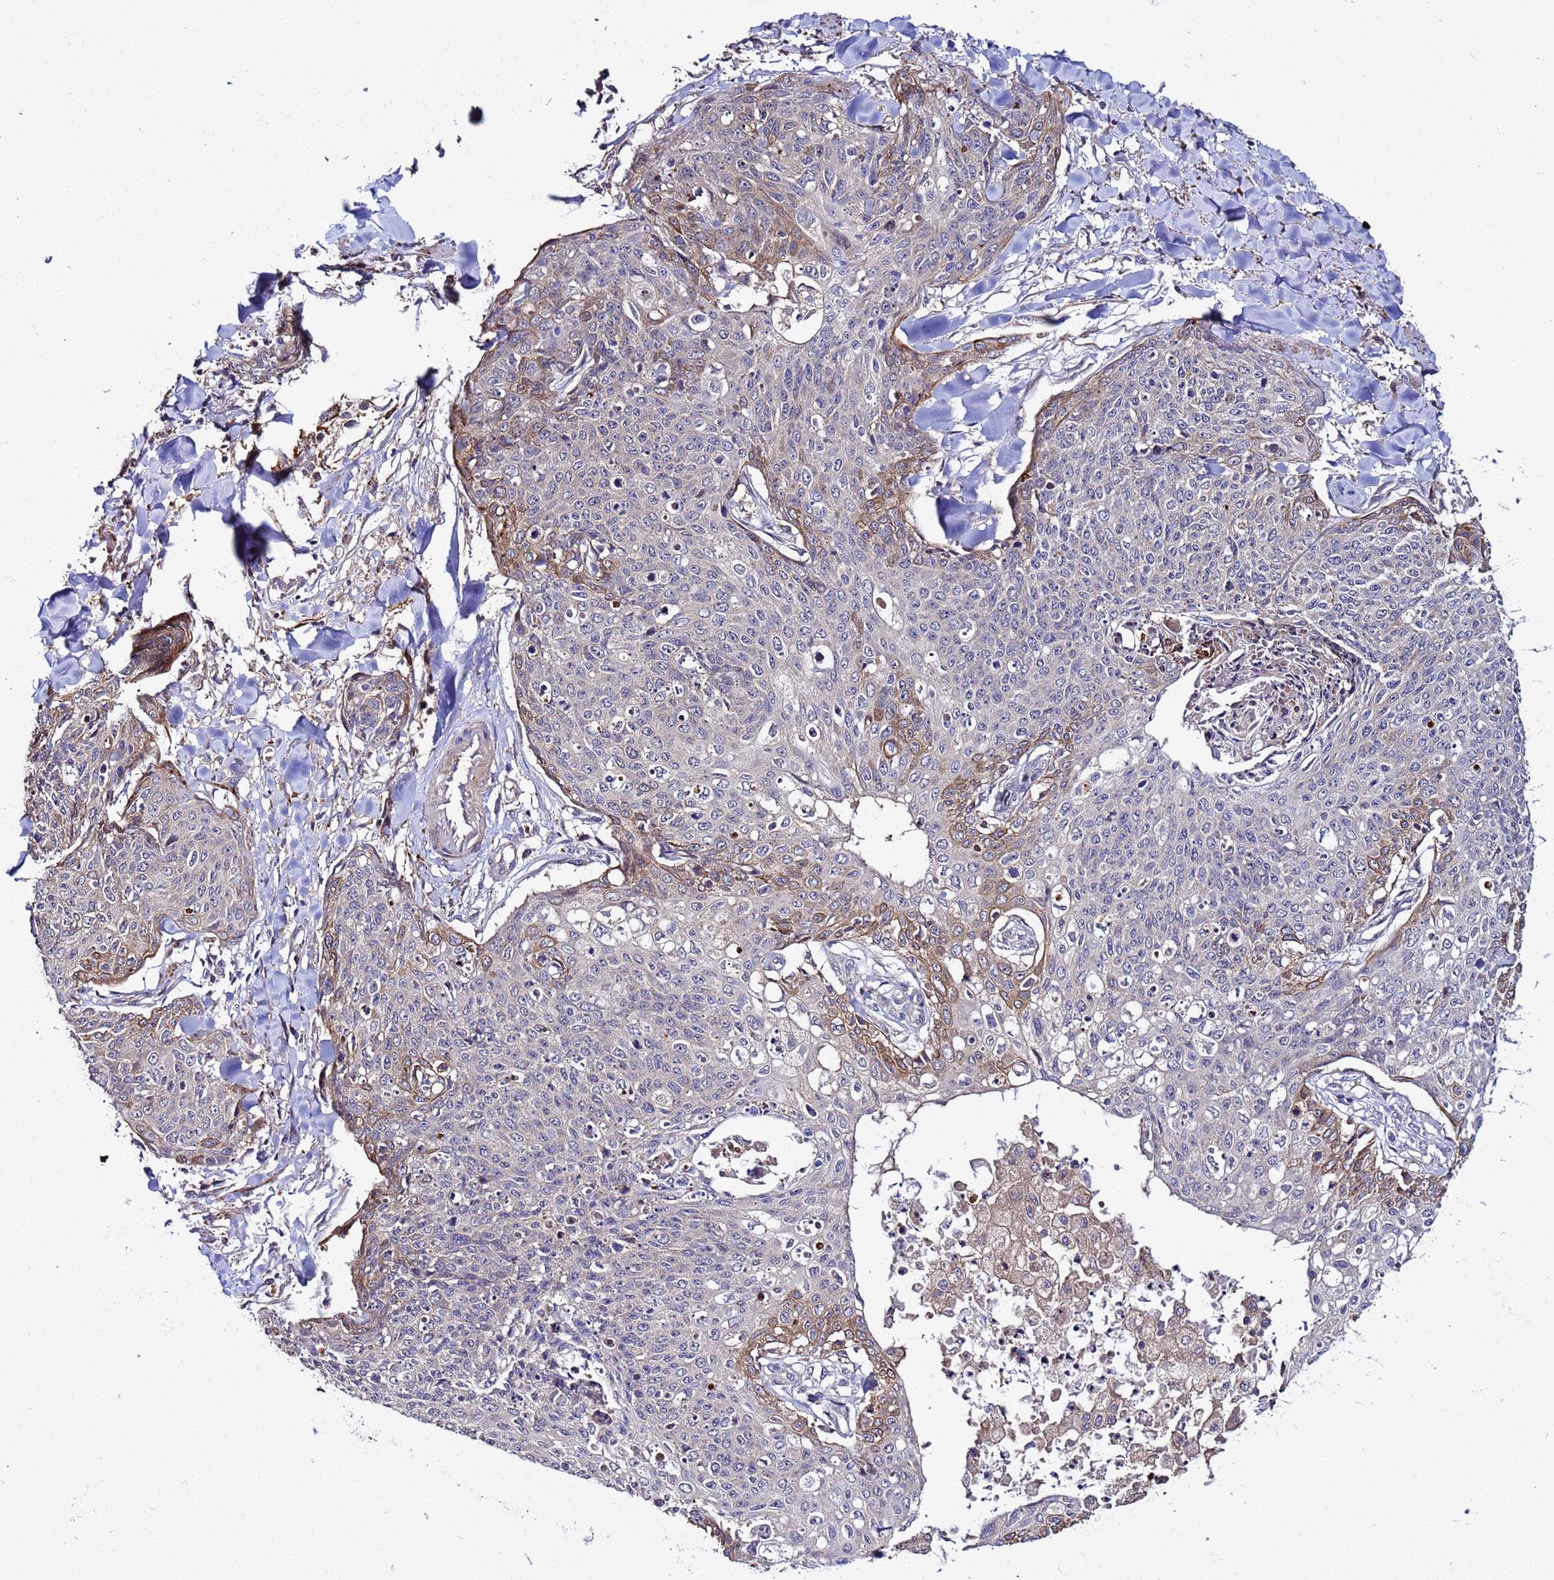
{"staining": {"intensity": "moderate", "quantity": "<25%", "location": "cytoplasmic/membranous"}, "tissue": "skin cancer", "cell_type": "Tumor cells", "image_type": "cancer", "snomed": [{"axis": "morphology", "description": "Squamous cell carcinoma, NOS"}, {"axis": "topography", "description": "Skin"}, {"axis": "topography", "description": "Vulva"}], "caption": "A histopathology image of skin squamous cell carcinoma stained for a protein exhibits moderate cytoplasmic/membranous brown staining in tumor cells. (Stains: DAB in brown, nuclei in blue, Microscopy: brightfield microscopy at high magnification).", "gene": "PLXDC2", "patient": {"sex": "female", "age": 85}}